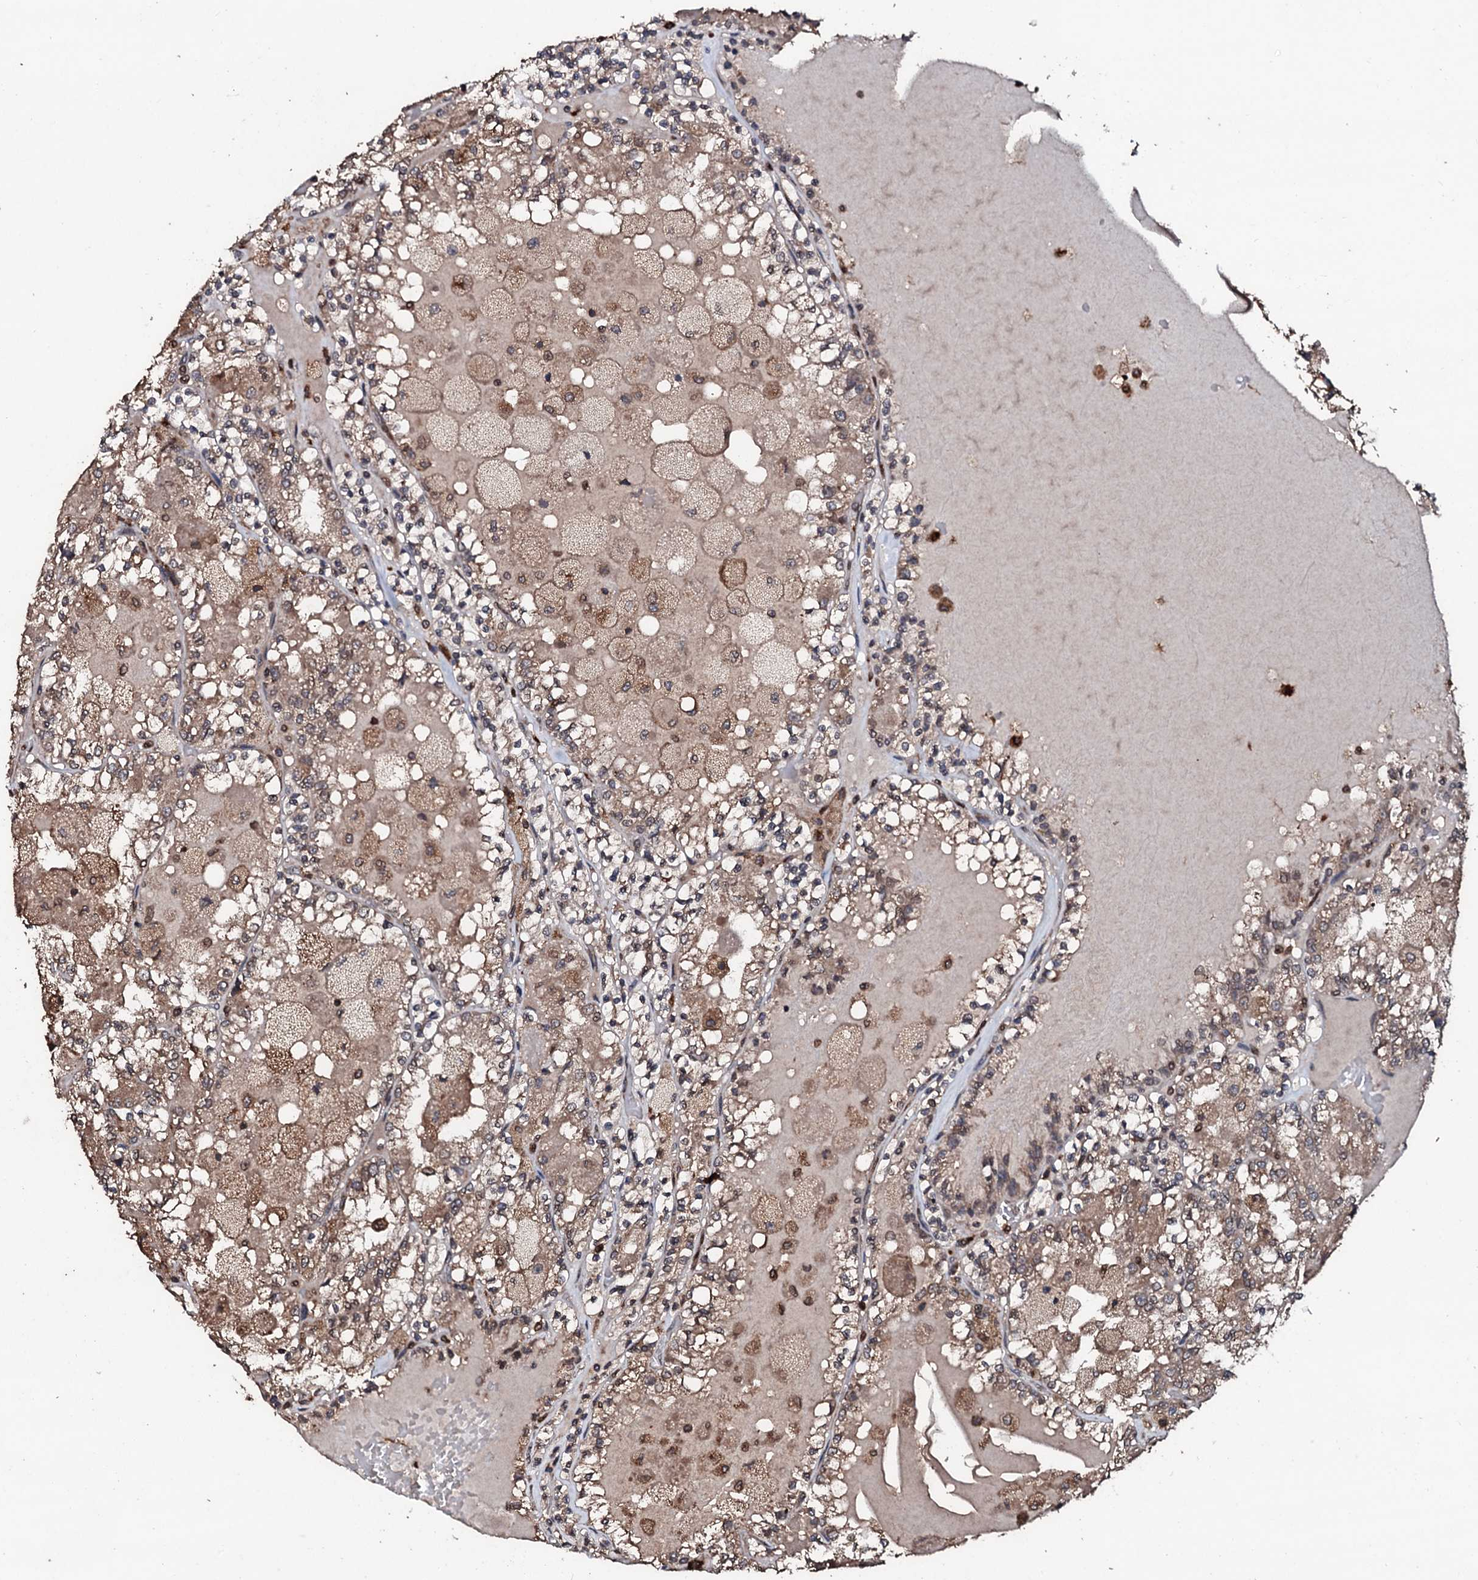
{"staining": {"intensity": "moderate", "quantity": ">75%", "location": "cytoplasmic/membranous"}, "tissue": "renal cancer", "cell_type": "Tumor cells", "image_type": "cancer", "snomed": [{"axis": "morphology", "description": "Adenocarcinoma, NOS"}, {"axis": "topography", "description": "Kidney"}], "caption": "Moderate cytoplasmic/membranous protein expression is present in about >75% of tumor cells in renal adenocarcinoma.", "gene": "SDHAF2", "patient": {"sex": "female", "age": 56}}